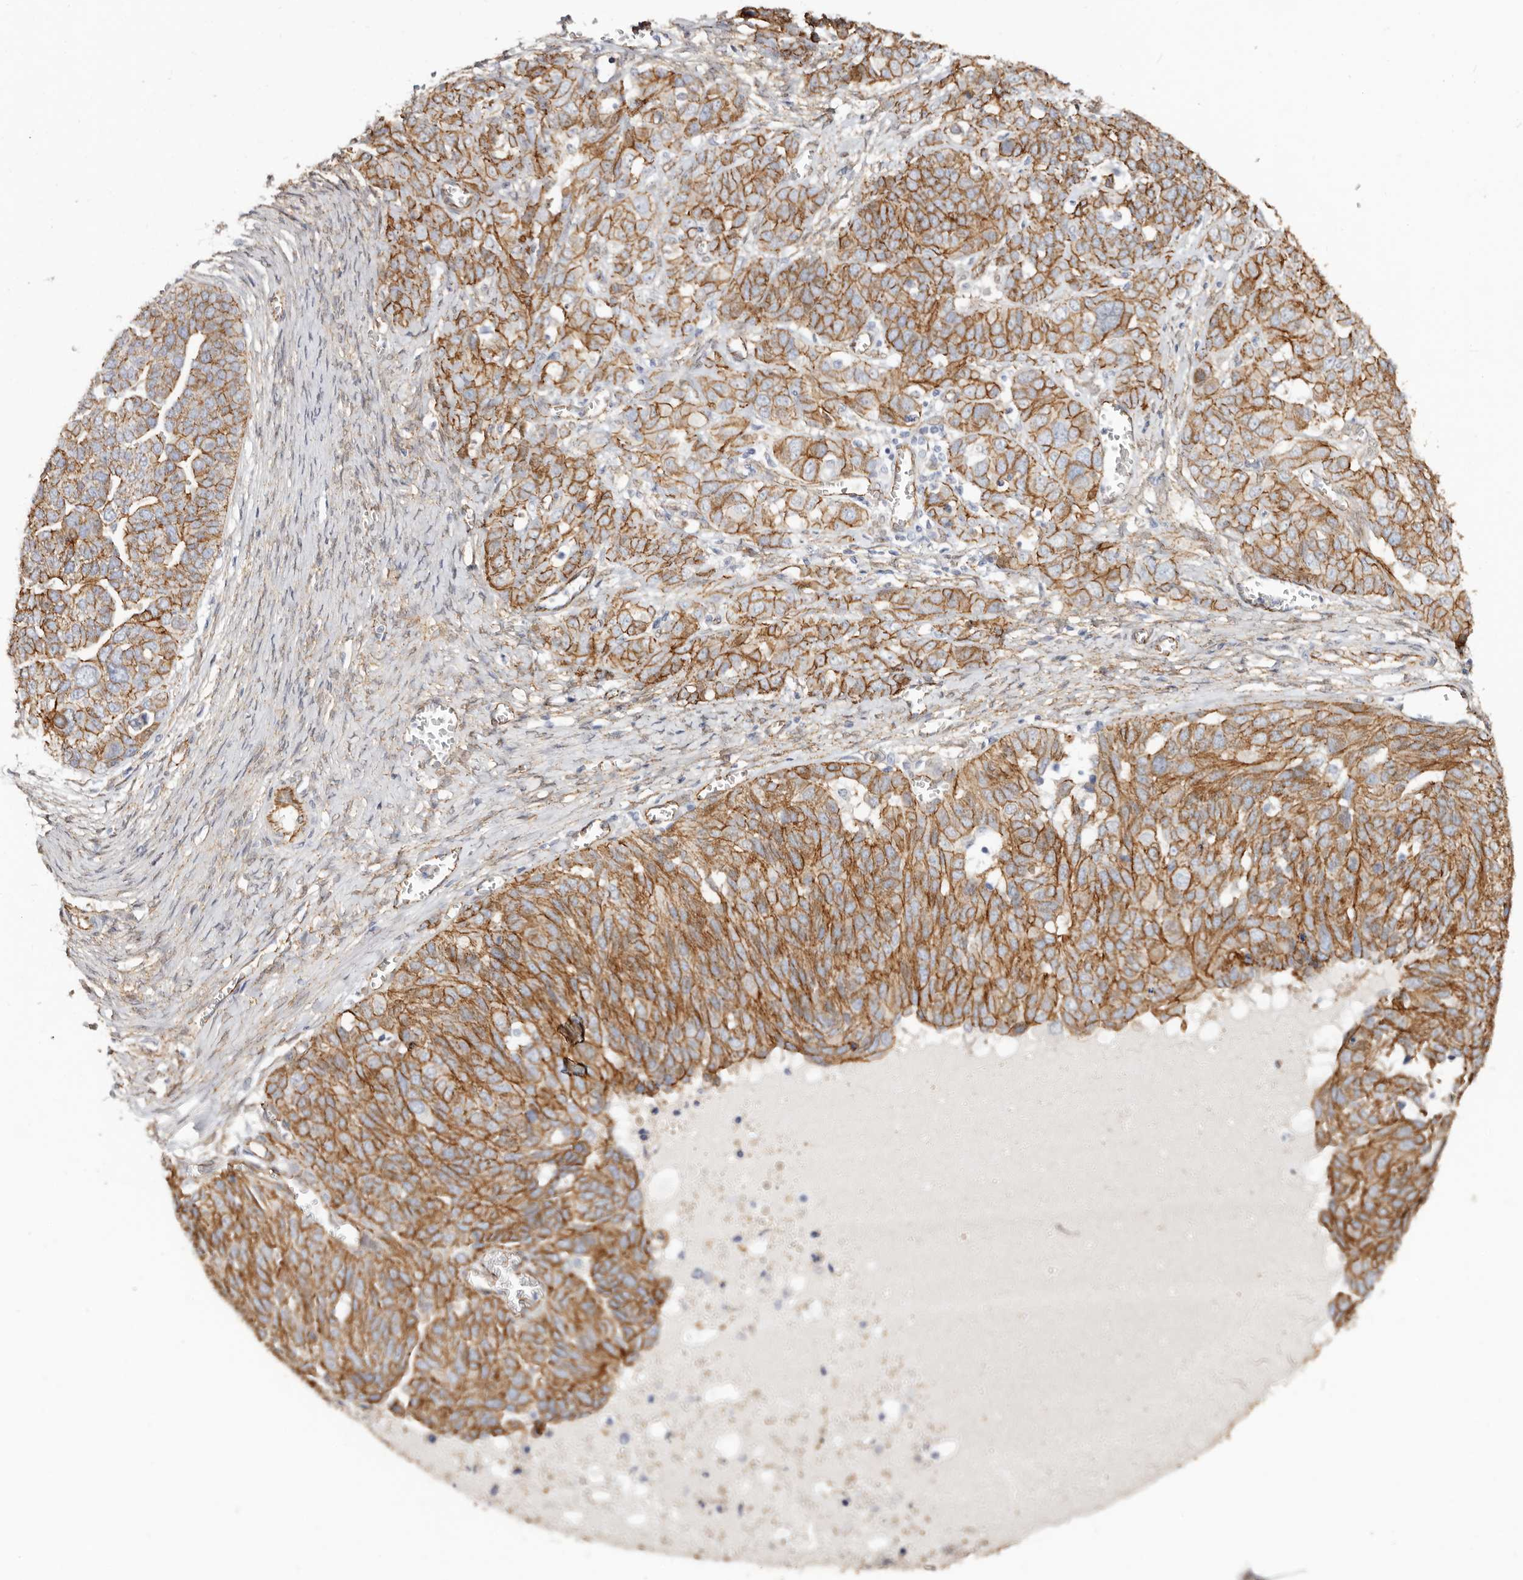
{"staining": {"intensity": "strong", "quantity": ">75%", "location": "cytoplasmic/membranous"}, "tissue": "ovarian cancer", "cell_type": "Tumor cells", "image_type": "cancer", "snomed": [{"axis": "morphology", "description": "Cystadenocarcinoma, serous, NOS"}, {"axis": "topography", "description": "Ovary"}], "caption": "Protein expression analysis of serous cystadenocarcinoma (ovarian) shows strong cytoplasmic/membranous expression in about >75% of tumor cells.", "gene": "CTNNB1", "patient": {"sex": "female", "age": 44}}